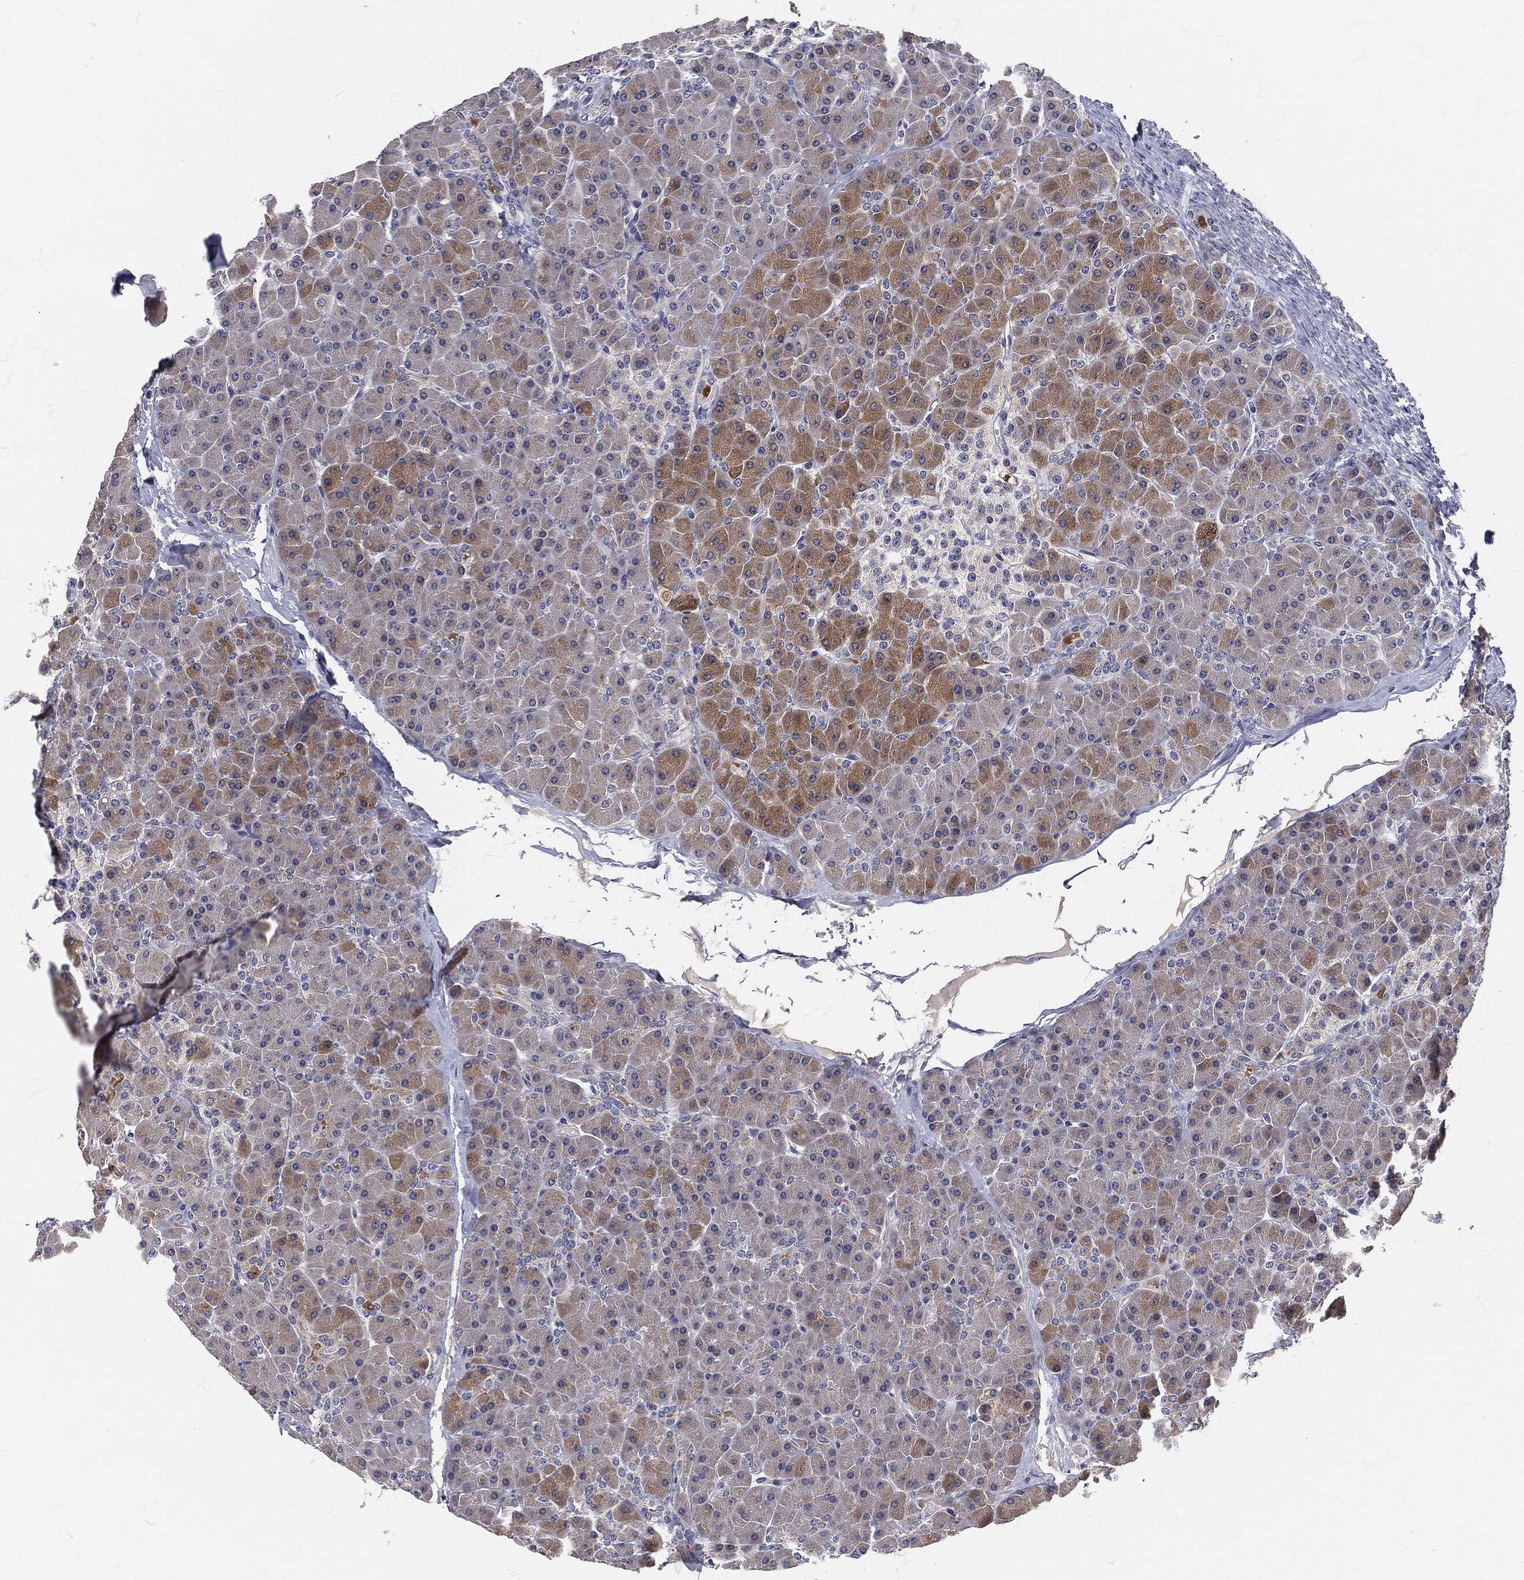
{"staining": {"intensity": "strong", "quantity": "<25%", "location": "cytoplasmic/membranous"}, "tissue": "pancreas", "cell_type": "Exocrine glandular cells", "image_type": "normal", "snomed": [{"axis": "morphology", "description": "Normal tissue, NOS"}, {"axis": "topography", "description": "Pancreas"}], "caption": "Exocrine glandular cells show medium levels of strong cytoplasmic/membranous positivity in approximately <25% of cells in benign pancreas. (DAB (3,3'-diaminobenzidine) = brown stain, brightfield microscopy at high magnification).", "gene": "SIGLEC9", "patient": {"sex": "female", "age": 44}}